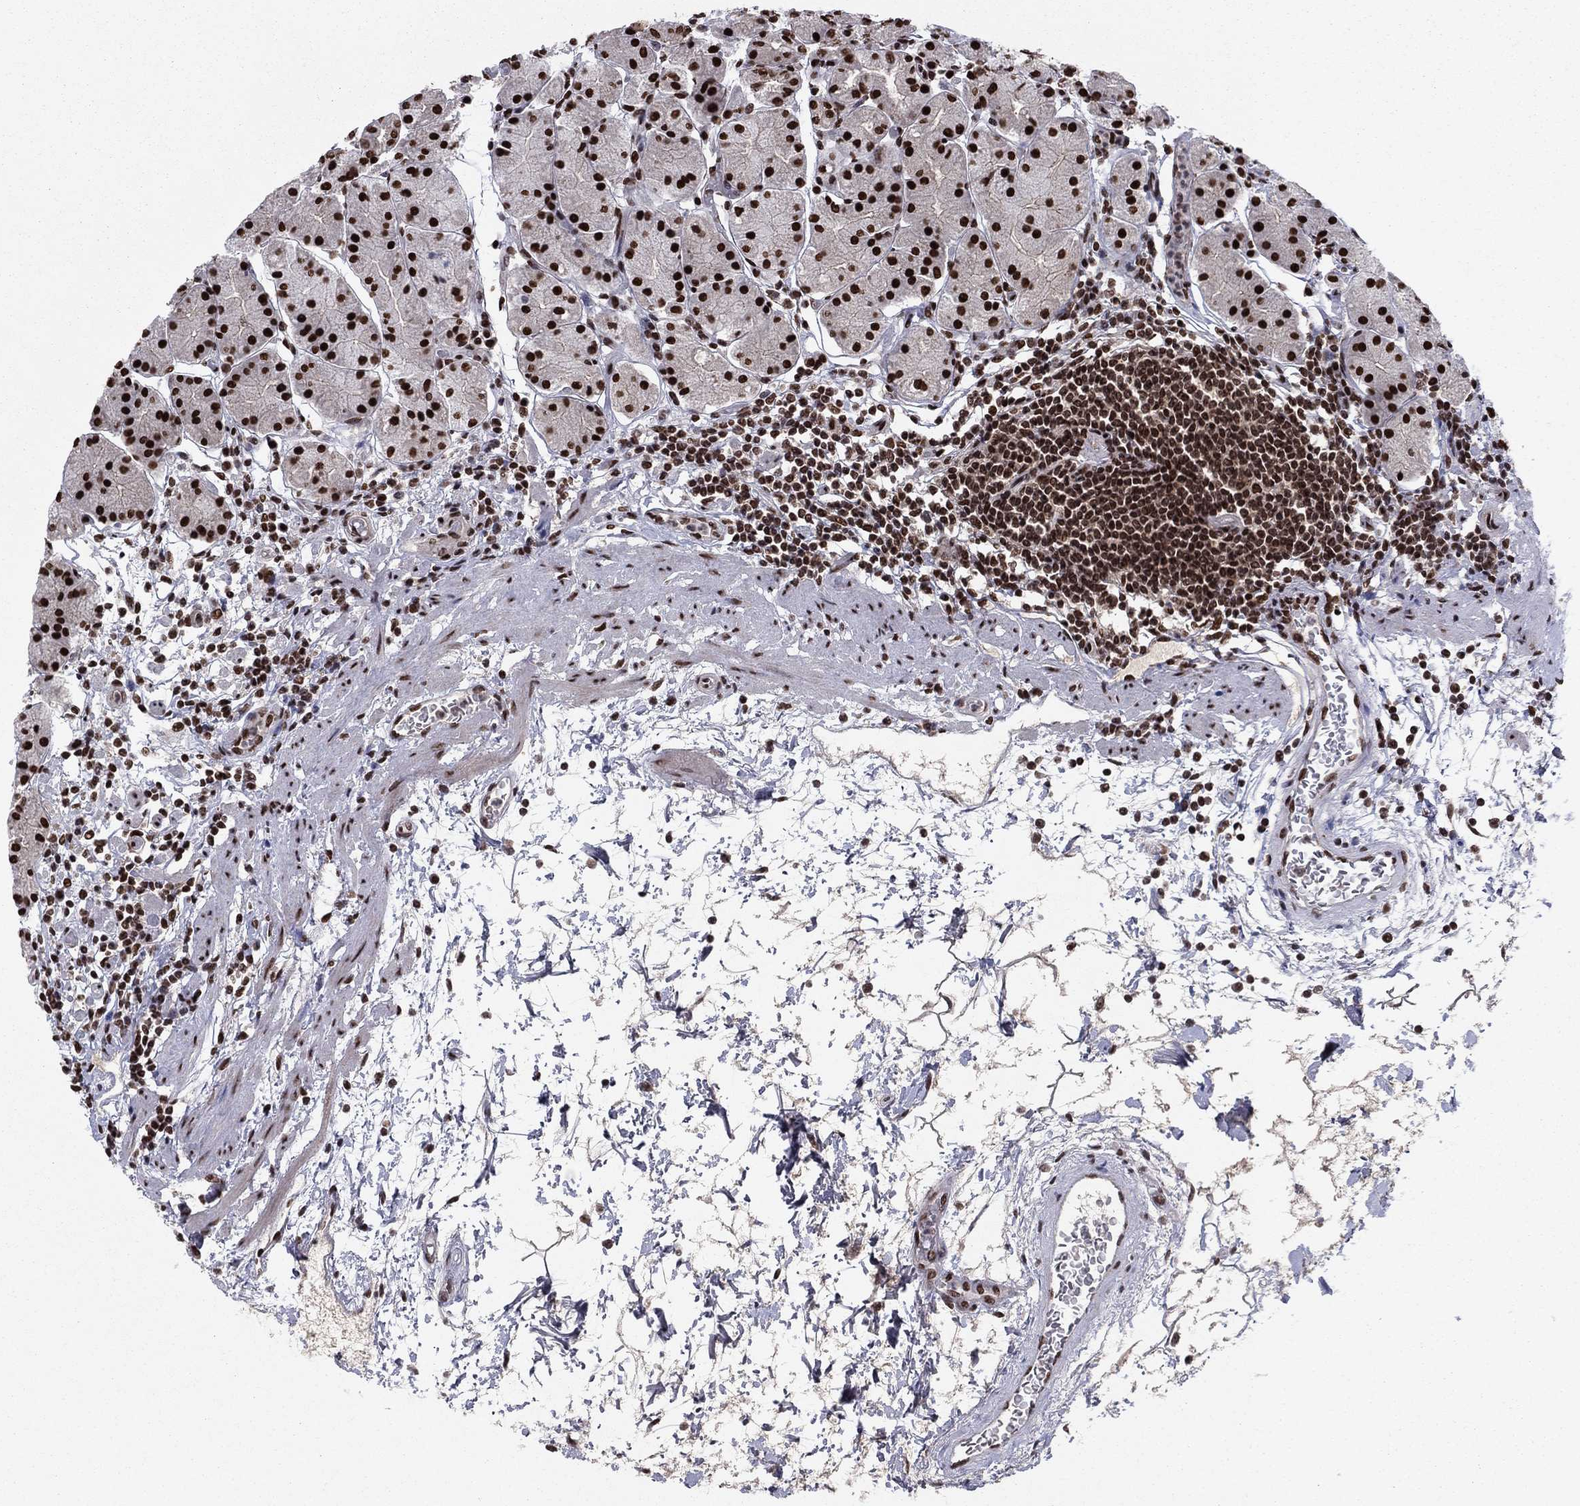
{"staining": {"intensity": "strong", "quantity": ">75%", "location": "nuclear"}, "tissue": "stomach", "cell_type": "Glandular cells", "image_type": "normal", "snomed": [{"axis": "morphology", "description": "Normal tissue, NOS"}, {"axis": "topography", "description": "Stomach"}], "caption": "Immunohistochemical staining of benign stomach demonstrates >75% levels of strong nuclear protein expression in about >75% of glandular cells. (Stains: DAB (3,3'-diaminobenzidine) in brown, nuclei in blue, Microscopy: brightfield microscopy at high magnification).", "gene": "USP54", "patient": {"sex": "male", "age": 54}}